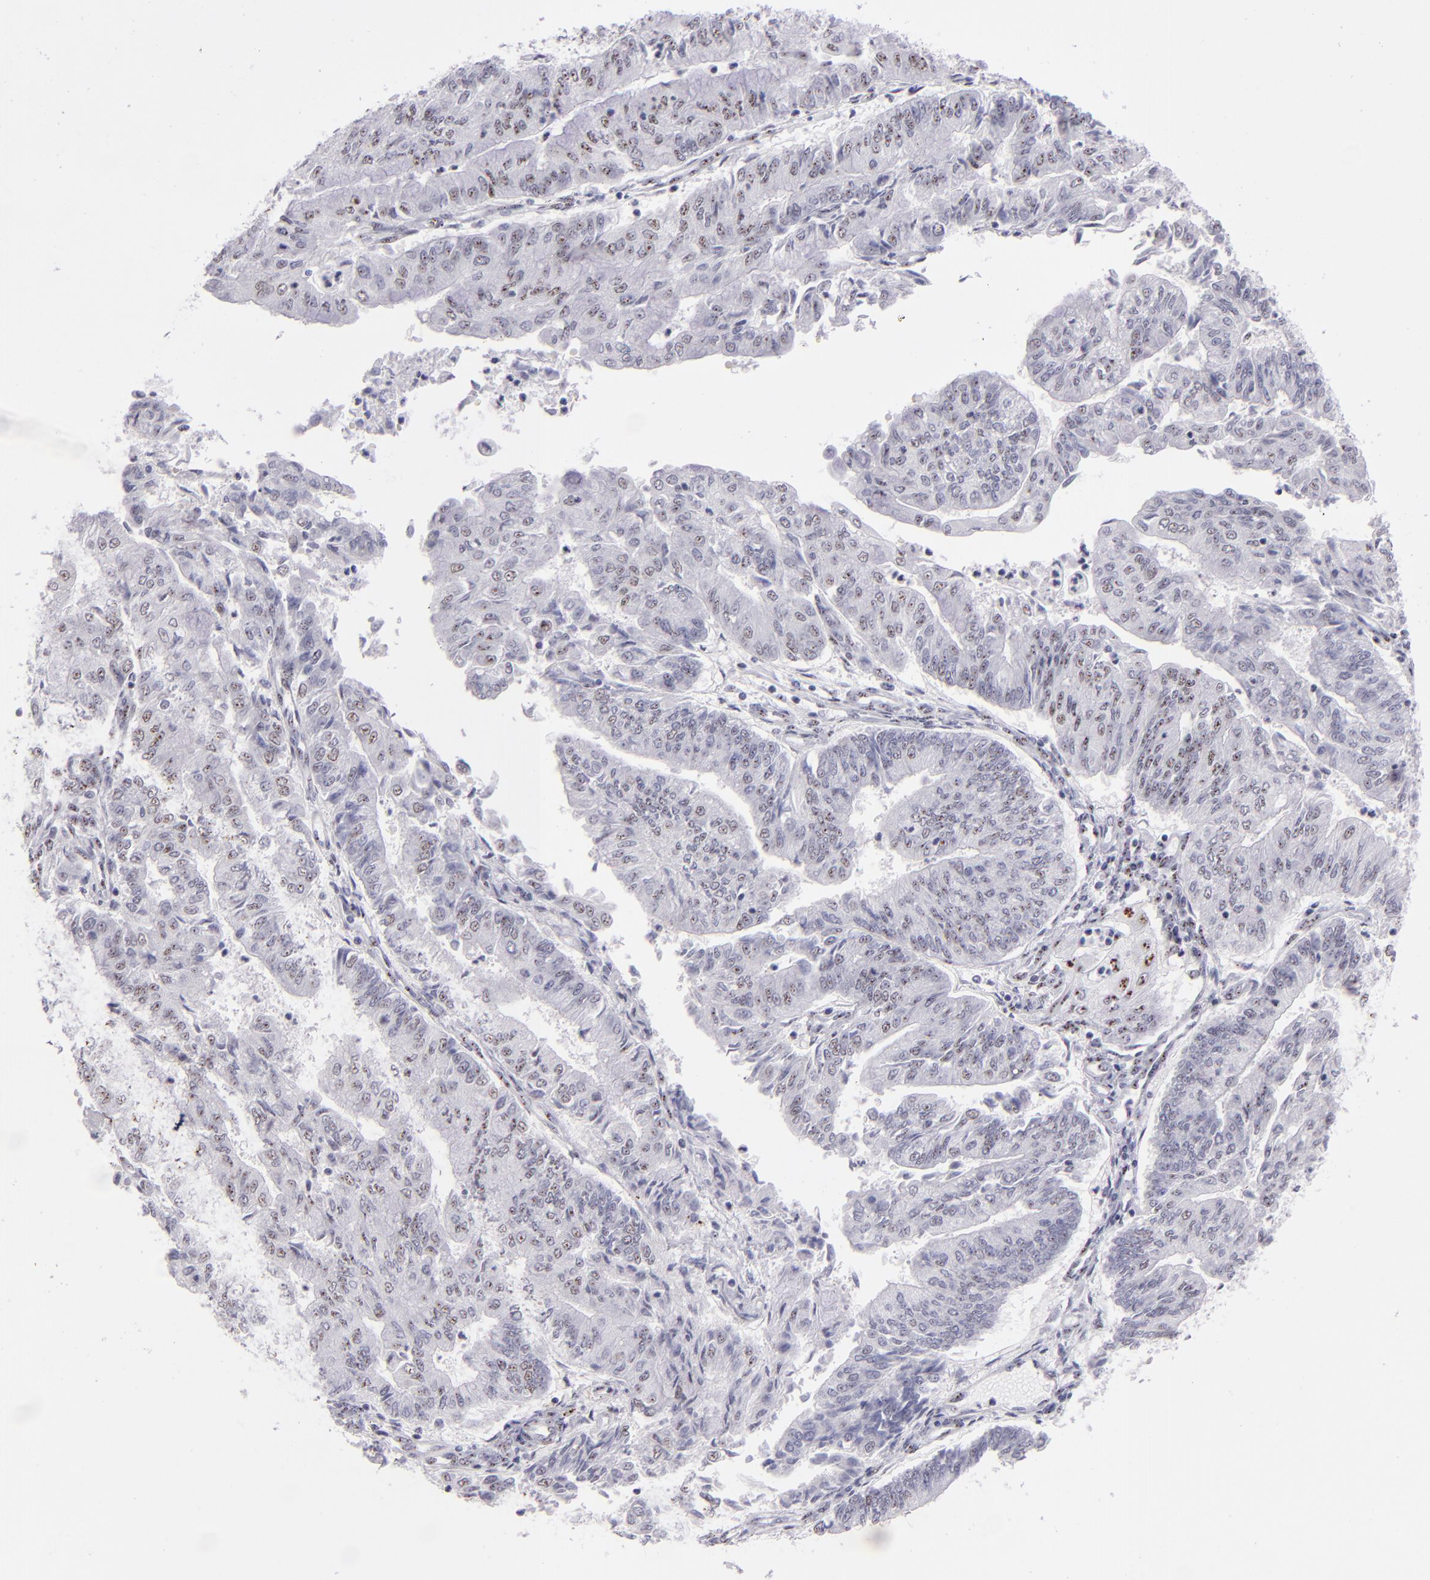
{"staining": {"intensity": "moderate", "quantity": "<25%", "location": "nuclear"}, "tissue": "endometrial cancer", "cell_type": "Tumor cells", "image_type": "cancer", "snomed": [{"axis": "morphology", "description": "Adenocarcinoma, NOS"}, {"axis": "topography", "description": "Endometrium"}], "caption": "IHC (DAB (3,3'-diaminobenzidine)) staining of endometrial adenocarcinoma shows moderate nuclear protein expression in approximately <25% of tumor cells.", "gene": "TOP3A", "patient": {"sex": "female", "age": 59}}